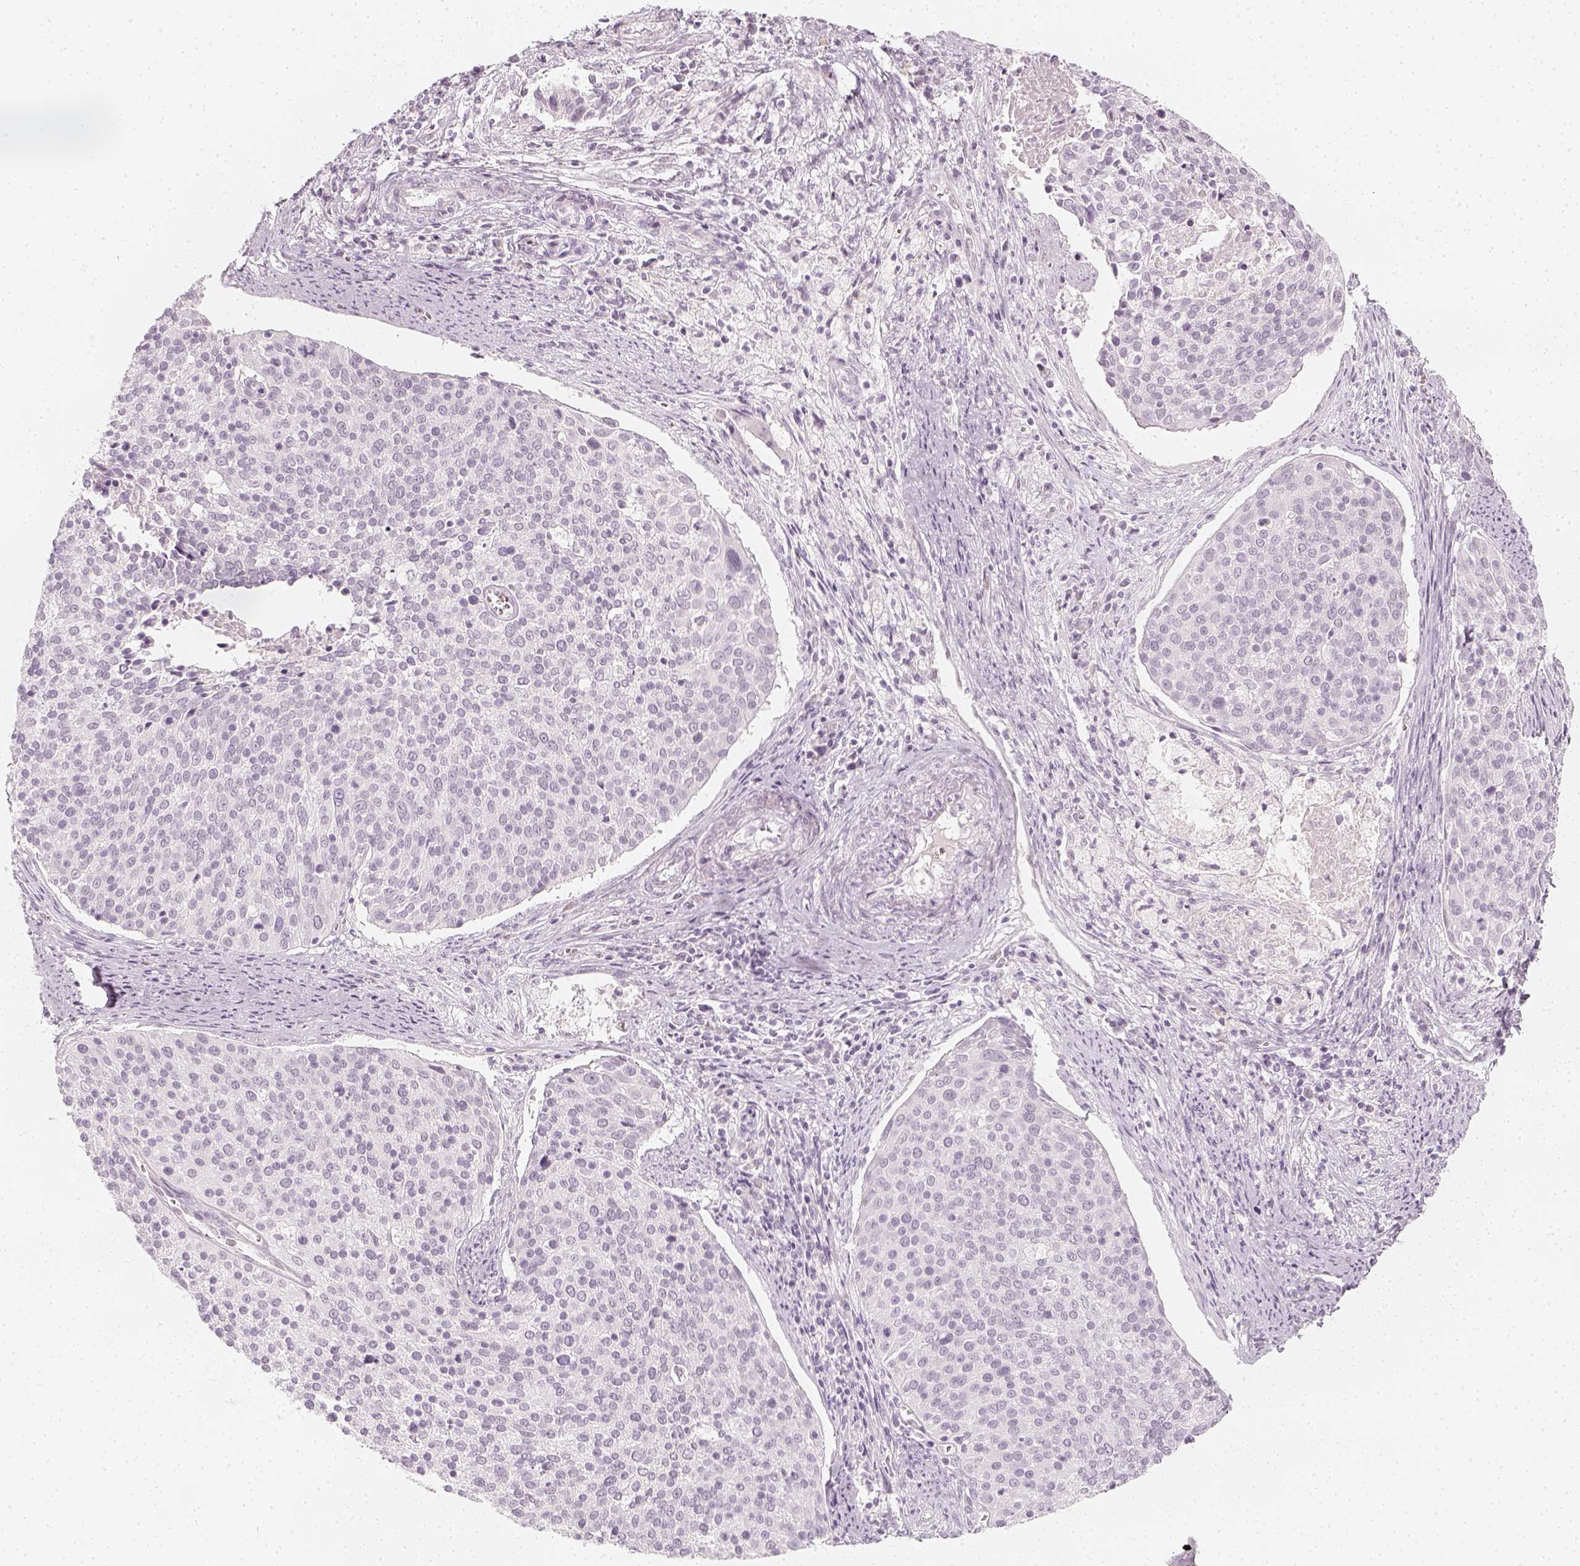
{"staining": {"intensity": "negative", "quantity": "none", "location": "none"}, "tissue": "cervical cancer", "cell_type": "Tumor cells", "image_type": "cancer", "snomed": [{"axis": "morphology", "description": "Squamous cell carcinoma, NOS"}, {"axis": "topography", "description": "Cervix"}], "caption": "IHC histopathology image of neoplastic tissue: human cervical squamous cell carcinoma stained with DAB (3,3'-diaminobenzidine) exhibits no significant protein positivity in tumor cells. (Brightfield microscopy of DAB (3,3'-diaminobenzidine) IHC at high magnification).", "gene": "KRTAP2-1", "patient": {"sex": "female", "age": 39}}